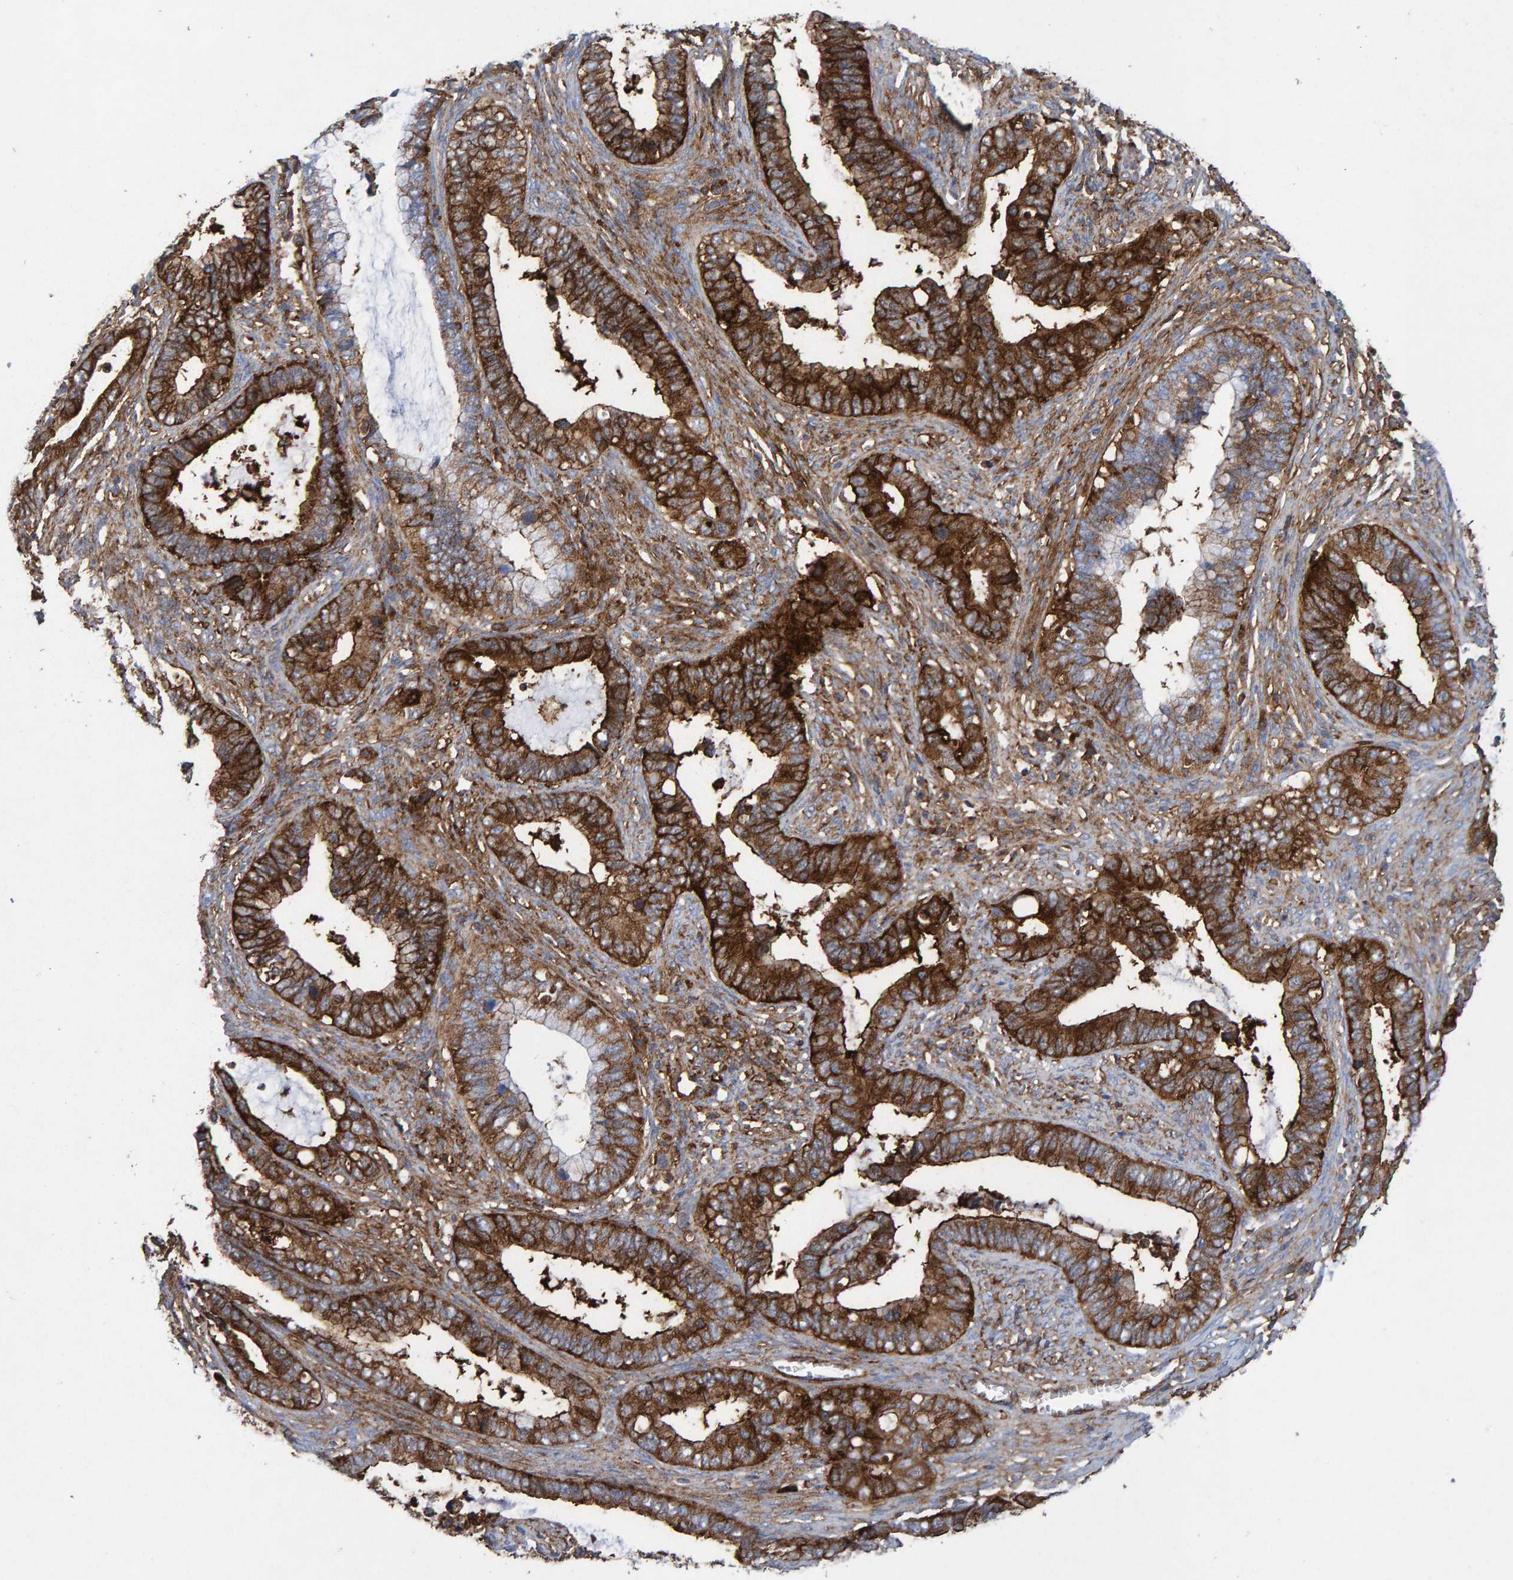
{"staining": {"intensity": "strong", "quantity": ">75%", "location": "cytoplasmic/membranous"}, "tissue": "cervical cancer", "cell_type": "Tumor cells", "image_type": "cancer", "snomed": [{"axis": "morphology", "description": "Adenocarcinoma, NOS"}, {"axis": "topography", "description": "Cervix"}], "caption": "Immunohistochemistry of cervical cancer (adenocarcinoma) shows high levels of strong cytoplasmic/membranous staining in about >75% of tumor cells.", "gene": "MVP", "patient": {"sex": "female", "age": 44}}